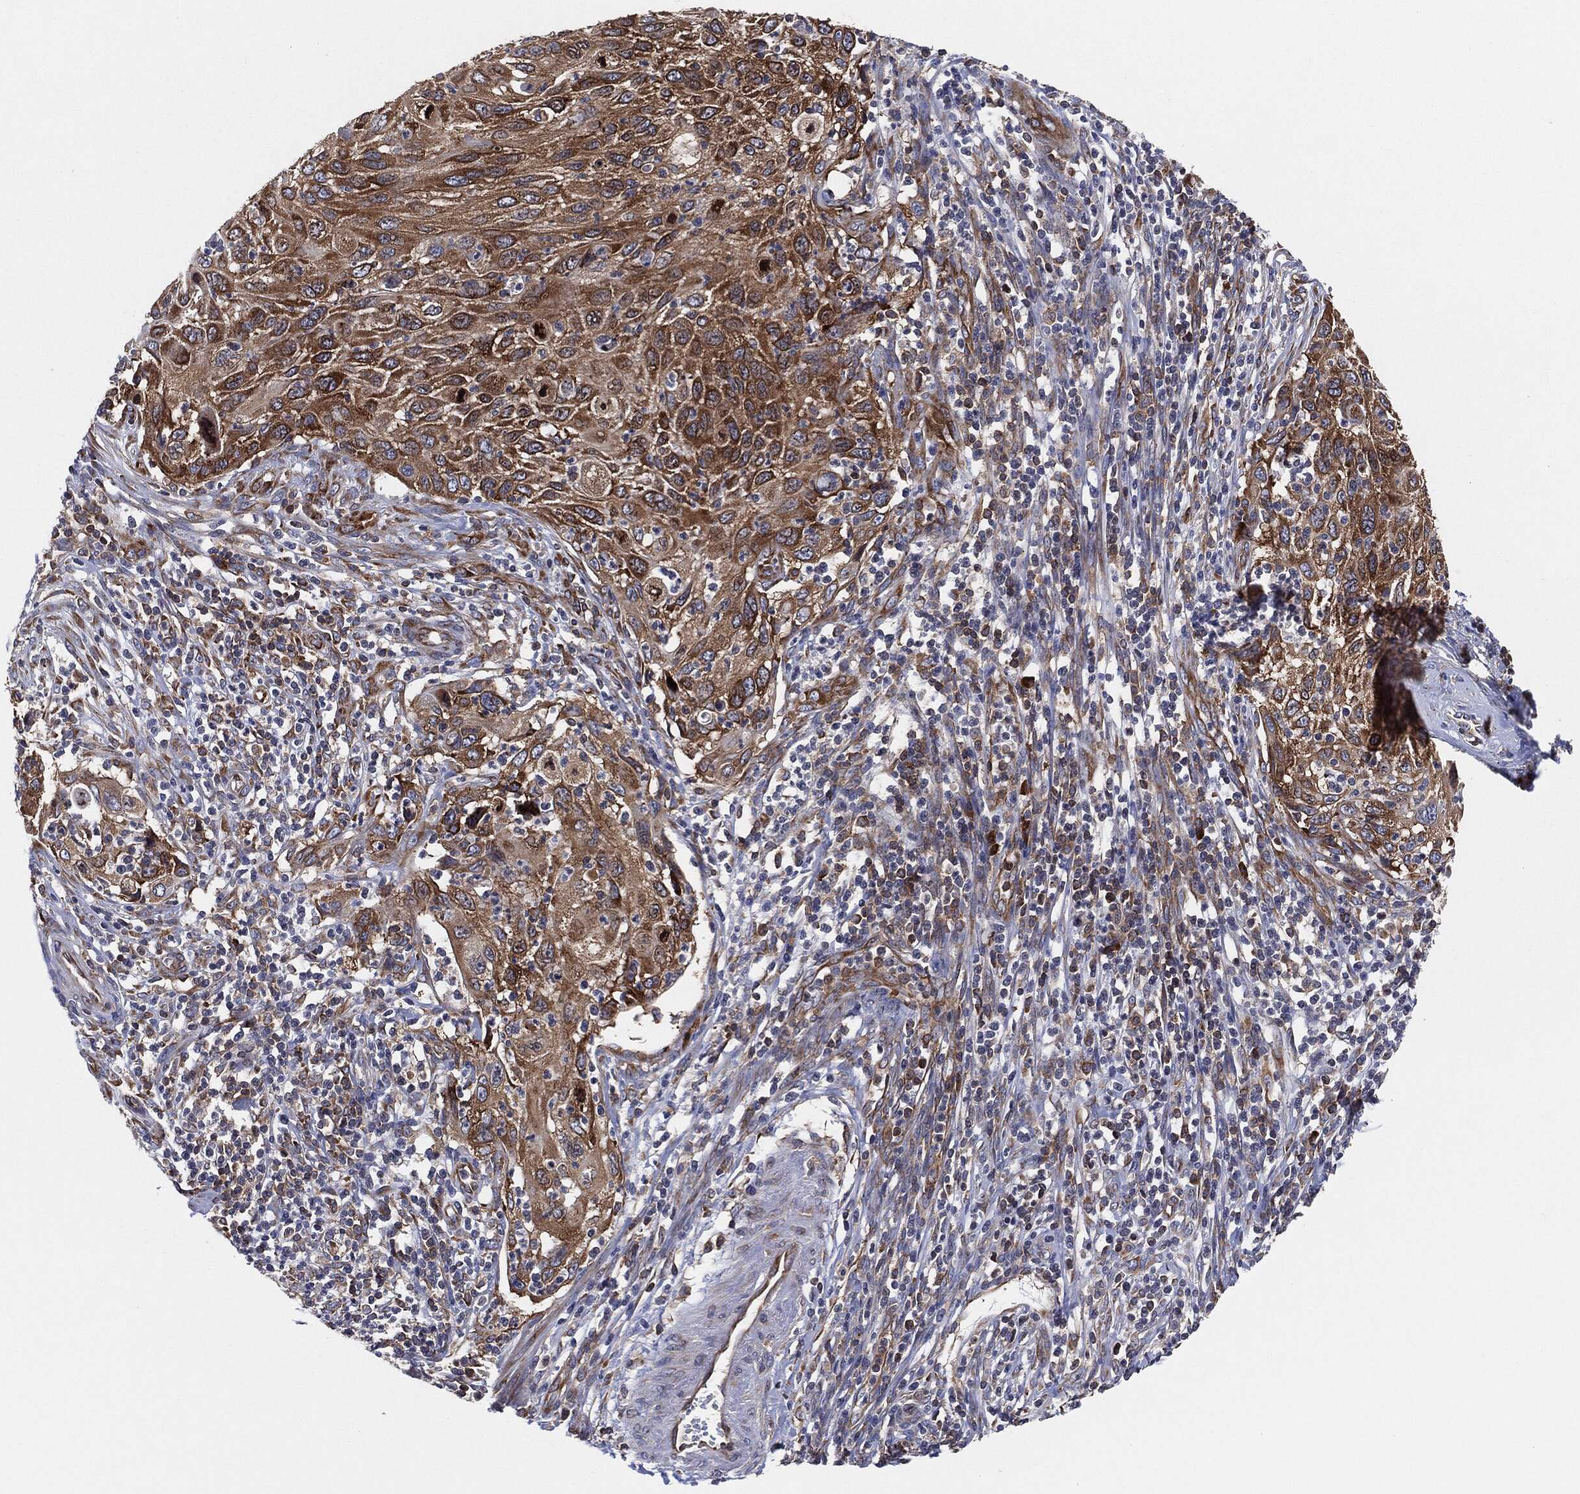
{"staining": {"intensity": "strong", "quantity": ">75%", "location": "cytoplasmic/membranous"}, "tissue": "cervical cancer", "cell_type": "Tumor cells", "image_type": "cancer", "snomed": [{"axis": "morphology", "description": "Squamous cell carcinoma, NOS"}, {"axis": "topography", "description": "Cervix"}], "caption": "Brown immunohistochemical staining in human squamous cell carcinoma (cervical) shows strong cytoplasmic/membranous expression in approximately >75% of tumor cells.", "gene": "EIF2S2", "patient": {"sex": "female", "age": 70}}